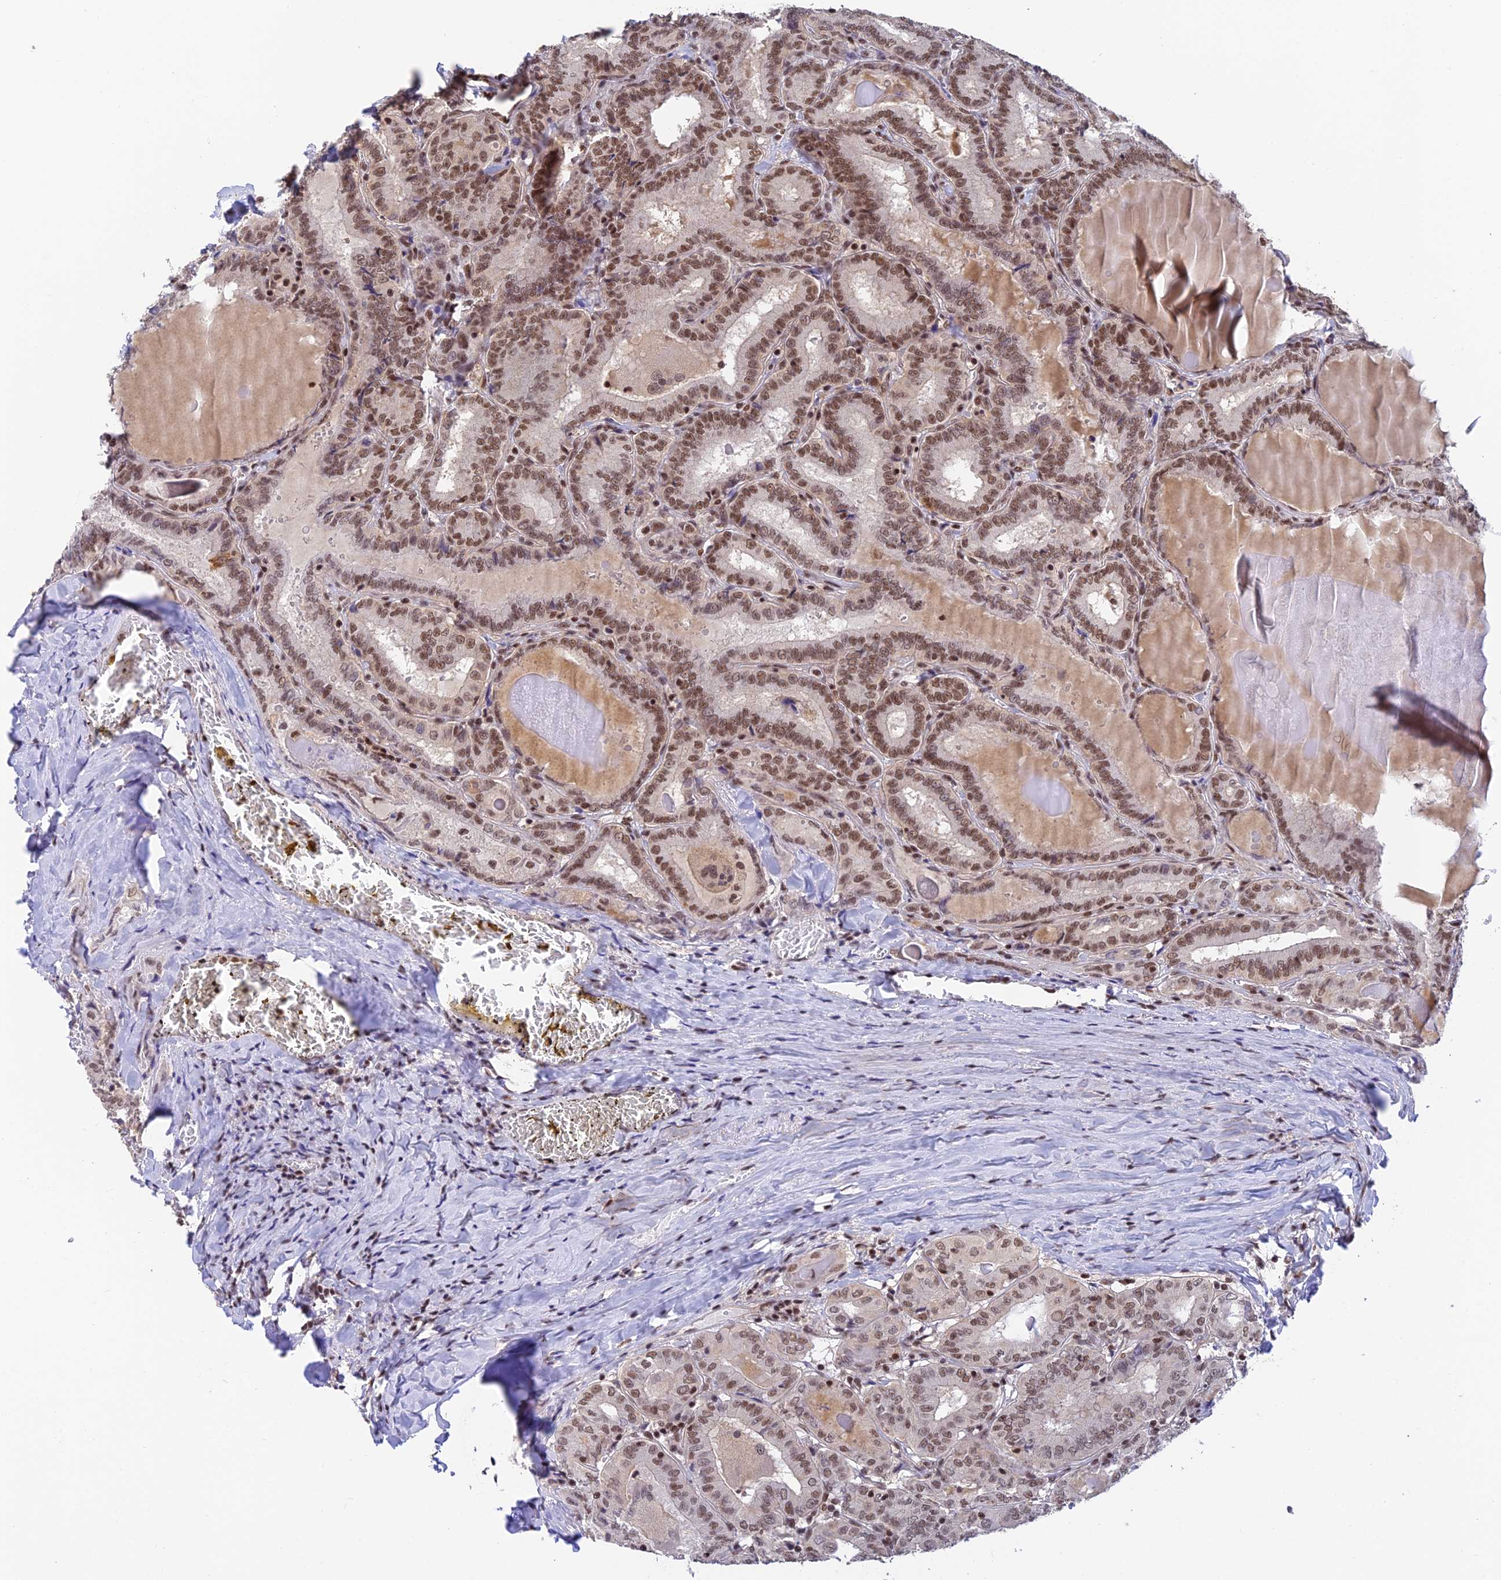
{"staining": {"intensity": "moderate", "quantity": ">75%", "location": "nuclear"}, "tissue": "thyroid cancer", "cell_type": "Tumor cells", "image_type": "cancer", "snomed": [{"axis": "morphology", "description": "Papillary adenocarcinoma, NOS"}, {"axis": "topography", "description": "Thyroid gland"}], "caption": "Immunohistochemistry (DAB (3,3'-diaminobenzidine)) staining of thyroid papillary adenocarcinoma exhibits moderate nuclear protein positivity in approximately >75% of tumor cells.", "gene": "THAP11", "patient": {"sex": "female", "age": 72}}